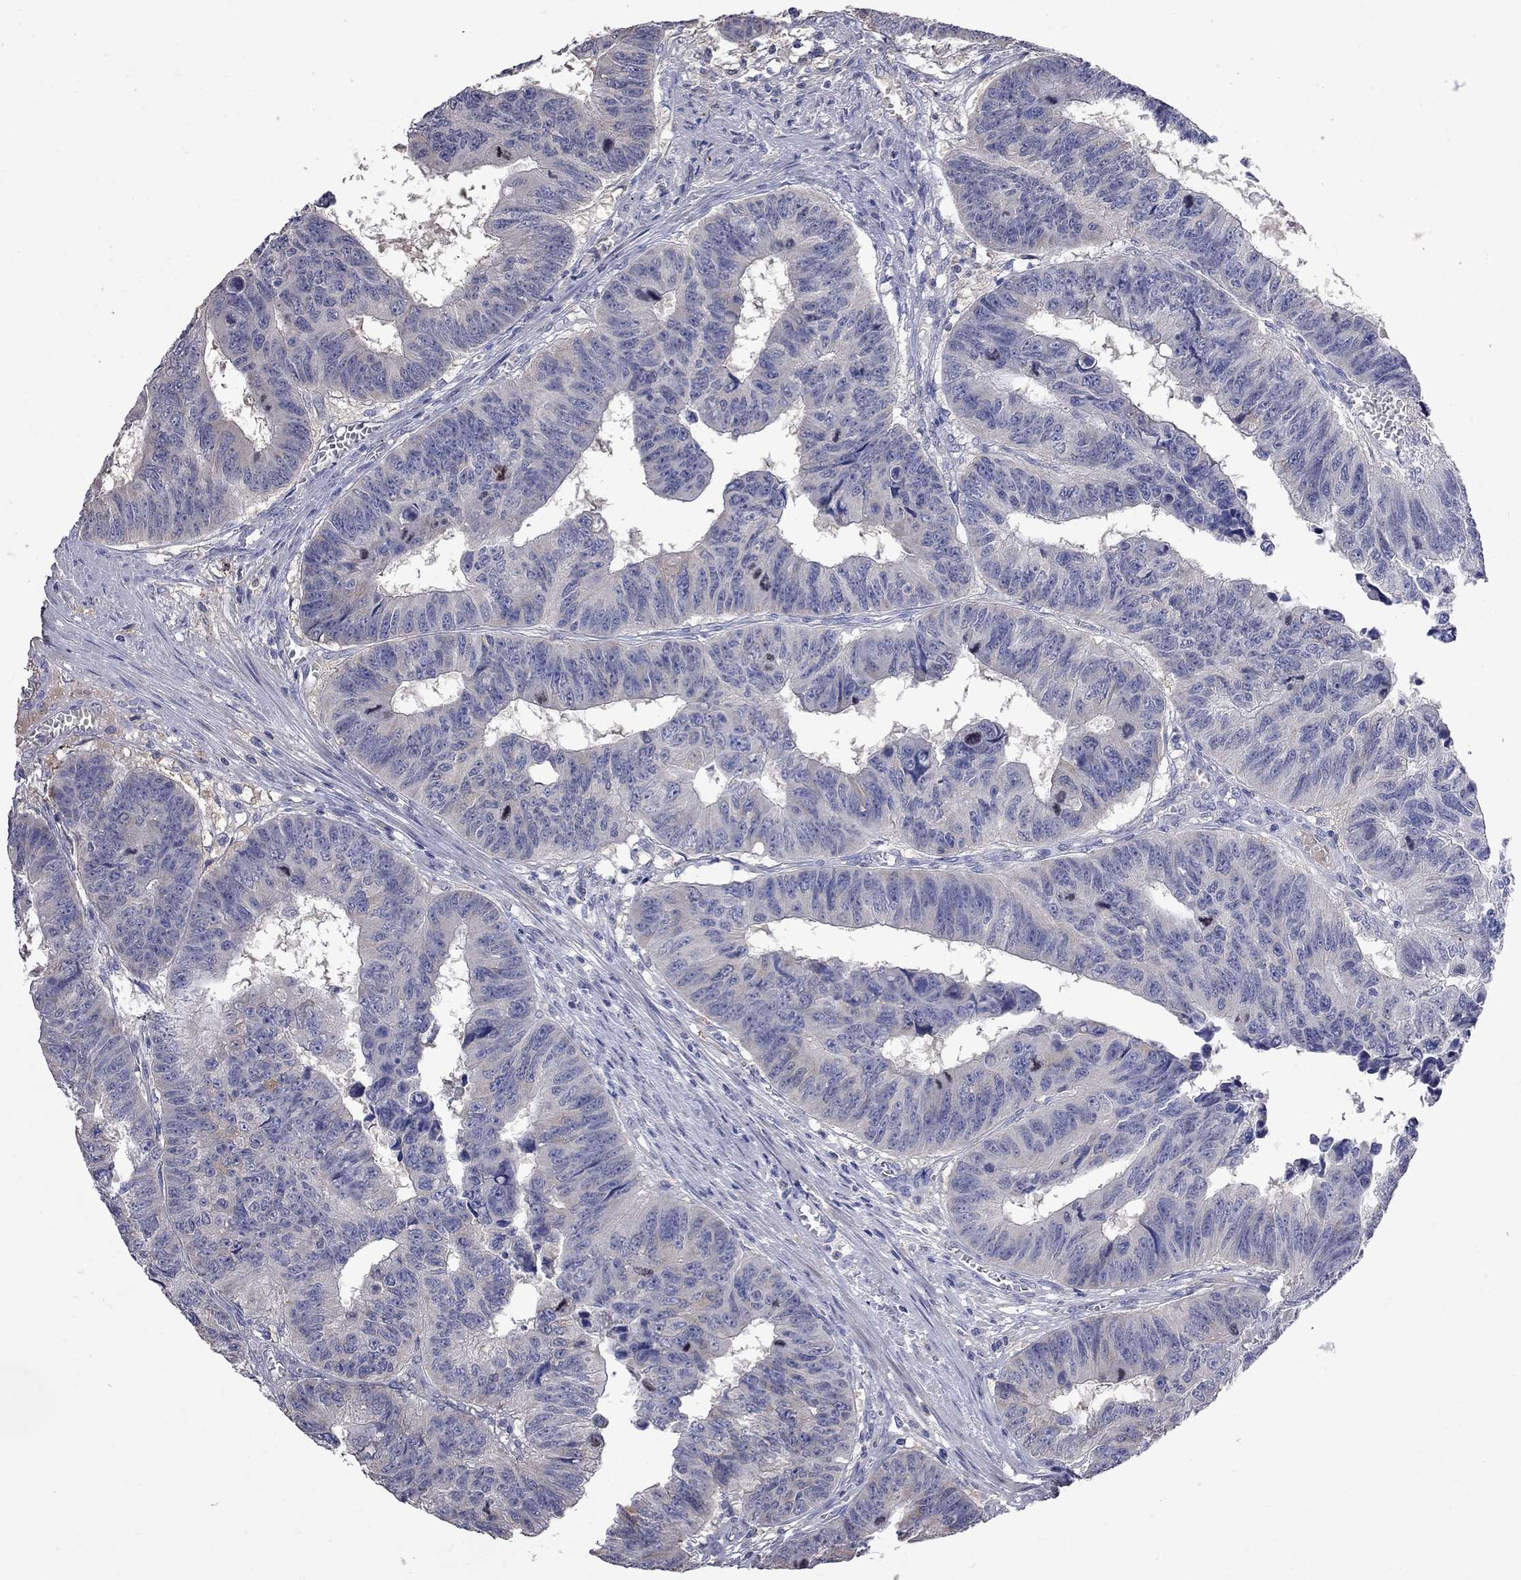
{"staining": {"intensity": "negative", "quantity": "none", "location": "none"}, "tissue": "colorectal cancer", "cell_type": "Tumor cells", "image_type": "cancer", "snomed": [{"axis": "morphology", "description": "Adenocarcinoma, NOS"}, {"axis": "topography", "description": "Rectum"}], "caption": "Immunohistochemical staining of human colorectal adenocarcinoma shows no significant staining in tumor cells.", "gene": "CKAP2", "patient": {"sex": "female", "age": 85}}